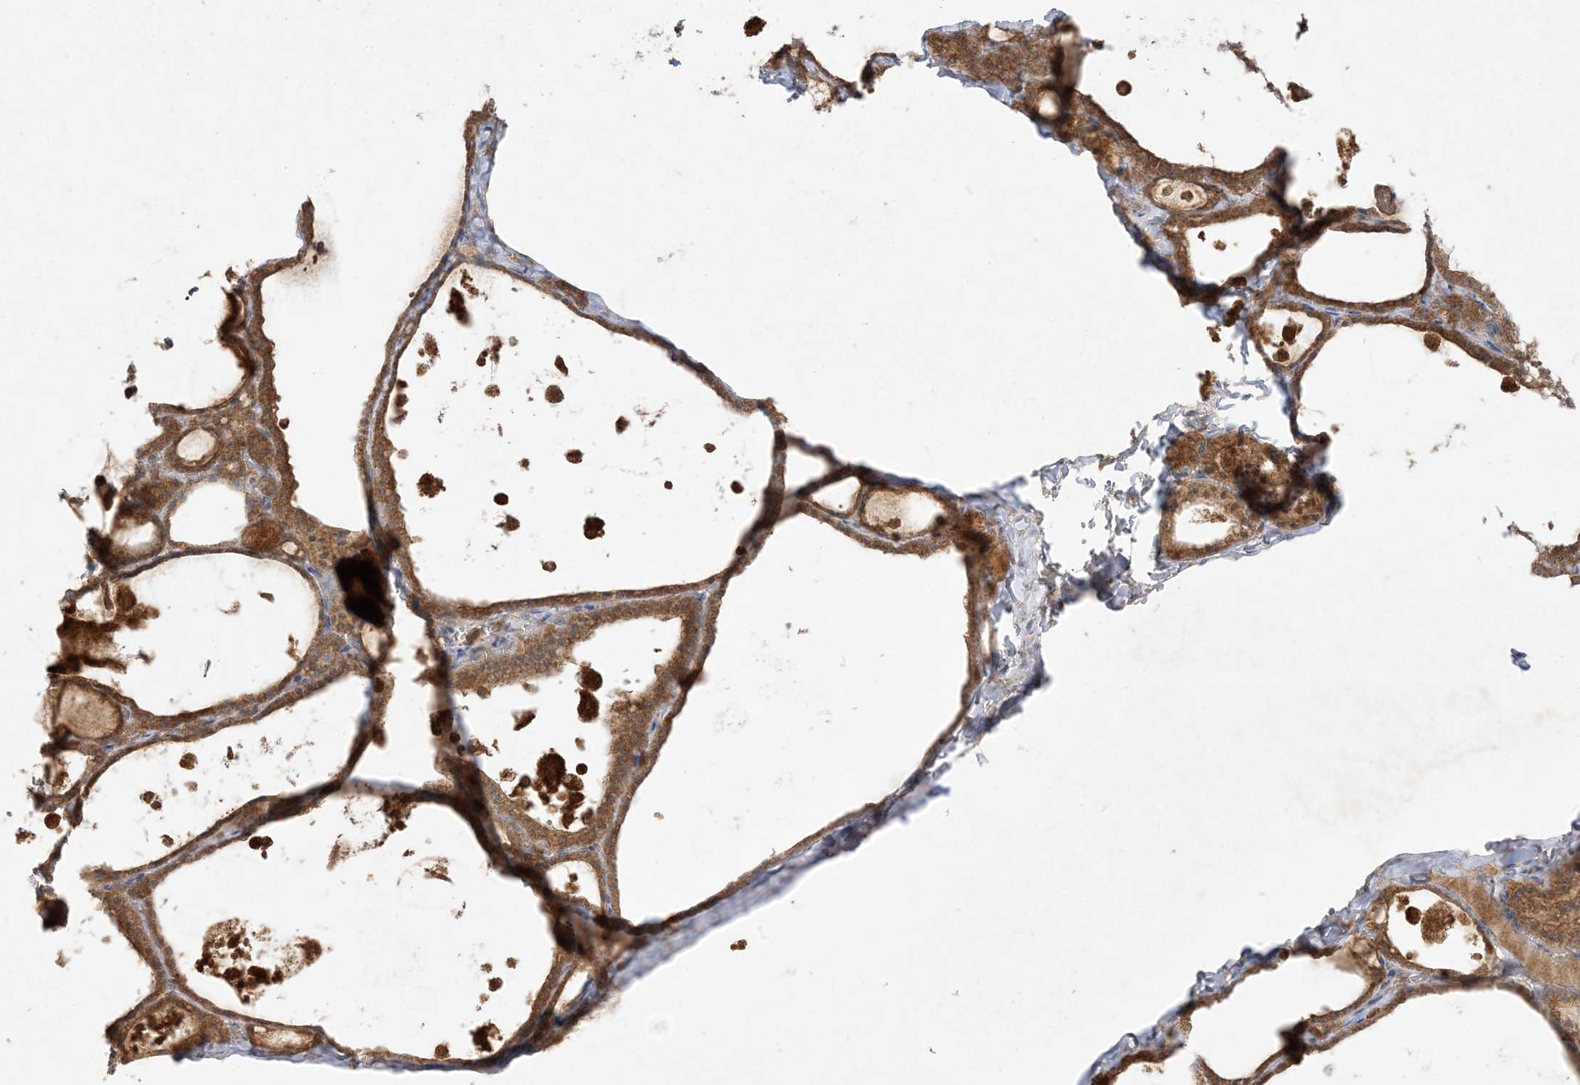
{"staining": {"intensity": "moderate", "quantity": ">75%", "location": "cytoplasmic/membranous"}, "tissue": "thyroid gland", "cell_type": "Glandular cells", "image_type": "normal", "snomed": [{"axis": "morphology", "description": "Normal tissue, NOS"}, {"axis": "topography", "description": "Thyroid gland"}], "caption": "Moderate cytoplasmic/membranous staining is present in about >75% of glandular cells in normal thyroid gland. (Brightfield microscopy of DAB IHC at high magnification).", "gene": "UBE2C", "patient": {"sex": "male", "age": 56}}